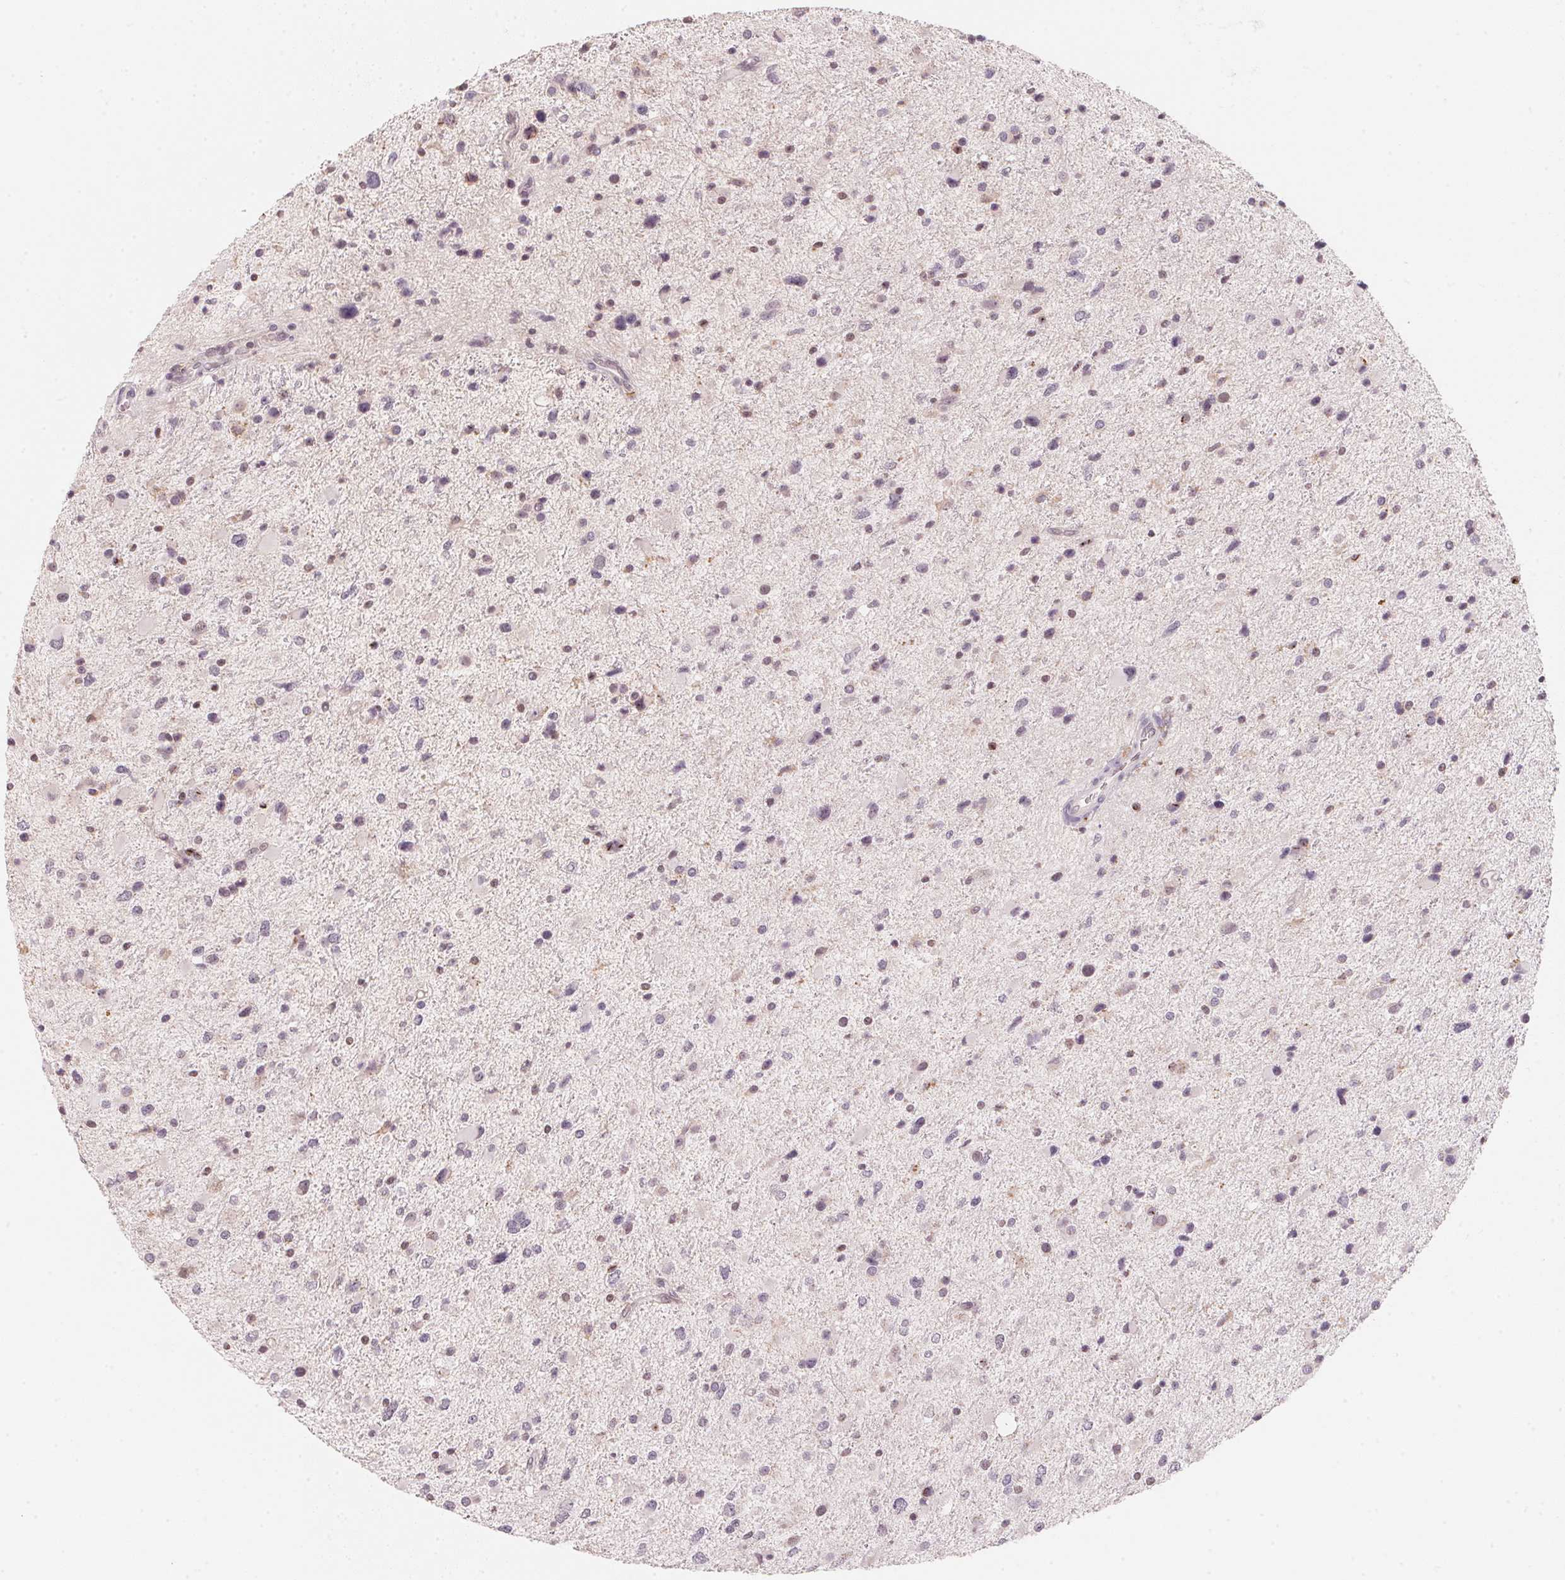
{"staining": {"intensity": "negative", "quantity": "none", "location": "none"}, "tissue": "glioma", "cell_type": "Tumor cells", "image_type": "cancer", "snomed": [{"axis": "morphology", "description": "Glioma, malignant, Low grade"}, {"axis": "topography", "description": "Brain"}], "caption": "Low-grade glioma (malignant) was stained to show a protein in brown. There is no significant expression in tumor cells. Nuclei are stained in blue.", "gene": "ANKRD31", "patient": {"sex": "female", "age": 32}}